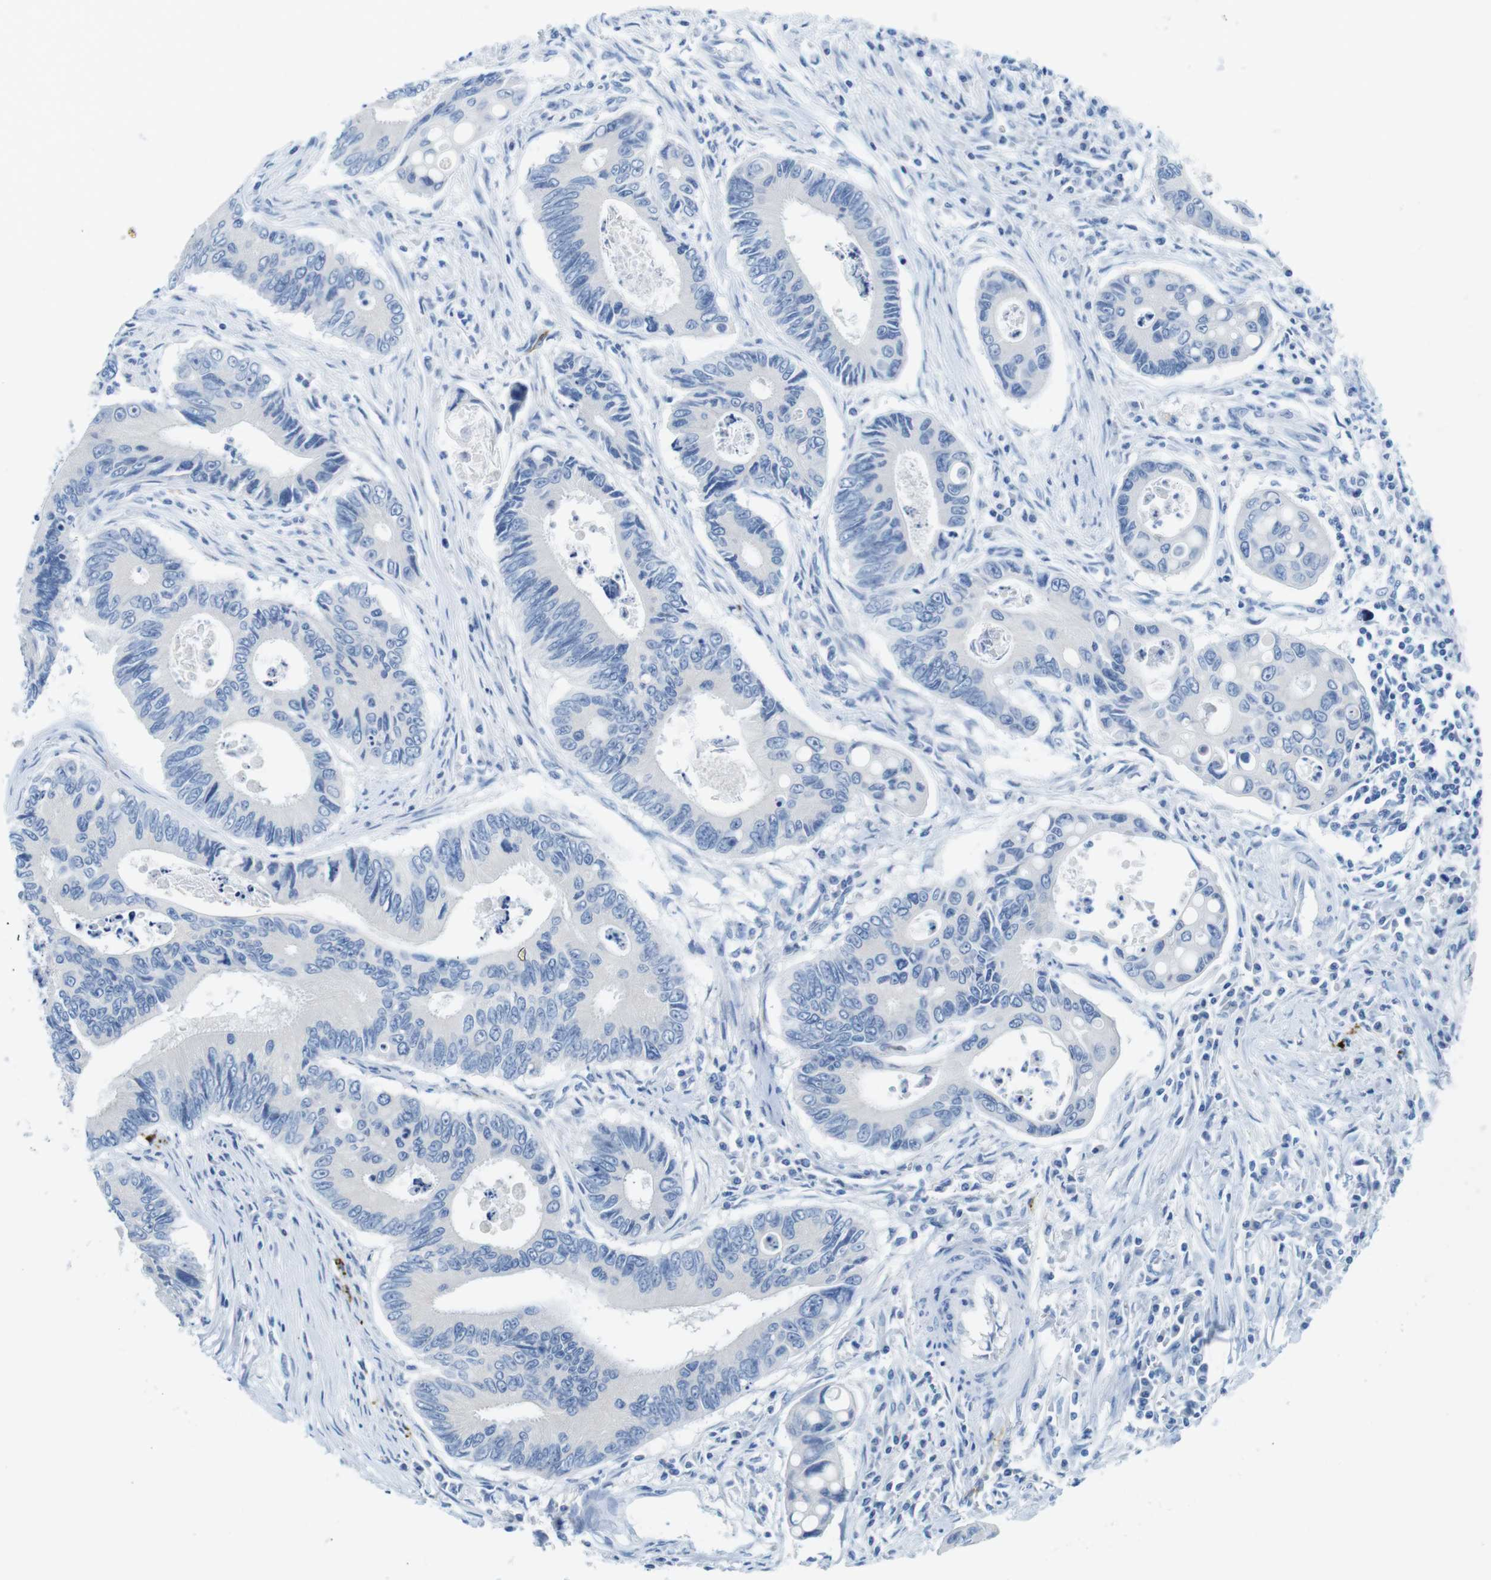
{"staining": {"intensity": "negative", "quantity": "none", "location": "none"}, "tissue": "colorectal cancer", "cell_type": "Tumor cells", "image_type": "cancer", "snomed": [{"axis": "morphology", "description": "Inflammation, NOS"}, {"axis": "morphology", "description": "Adenocarcinoma, NOS"}, {"axis": "topography", "description": "Colon"}], "caption": "A photomicrograph of human adenocarcinoma (colorectal) is negative for staining in tumor cells.", "gene": "GAP43", "patient": {"sex": "male", "age": 72}}